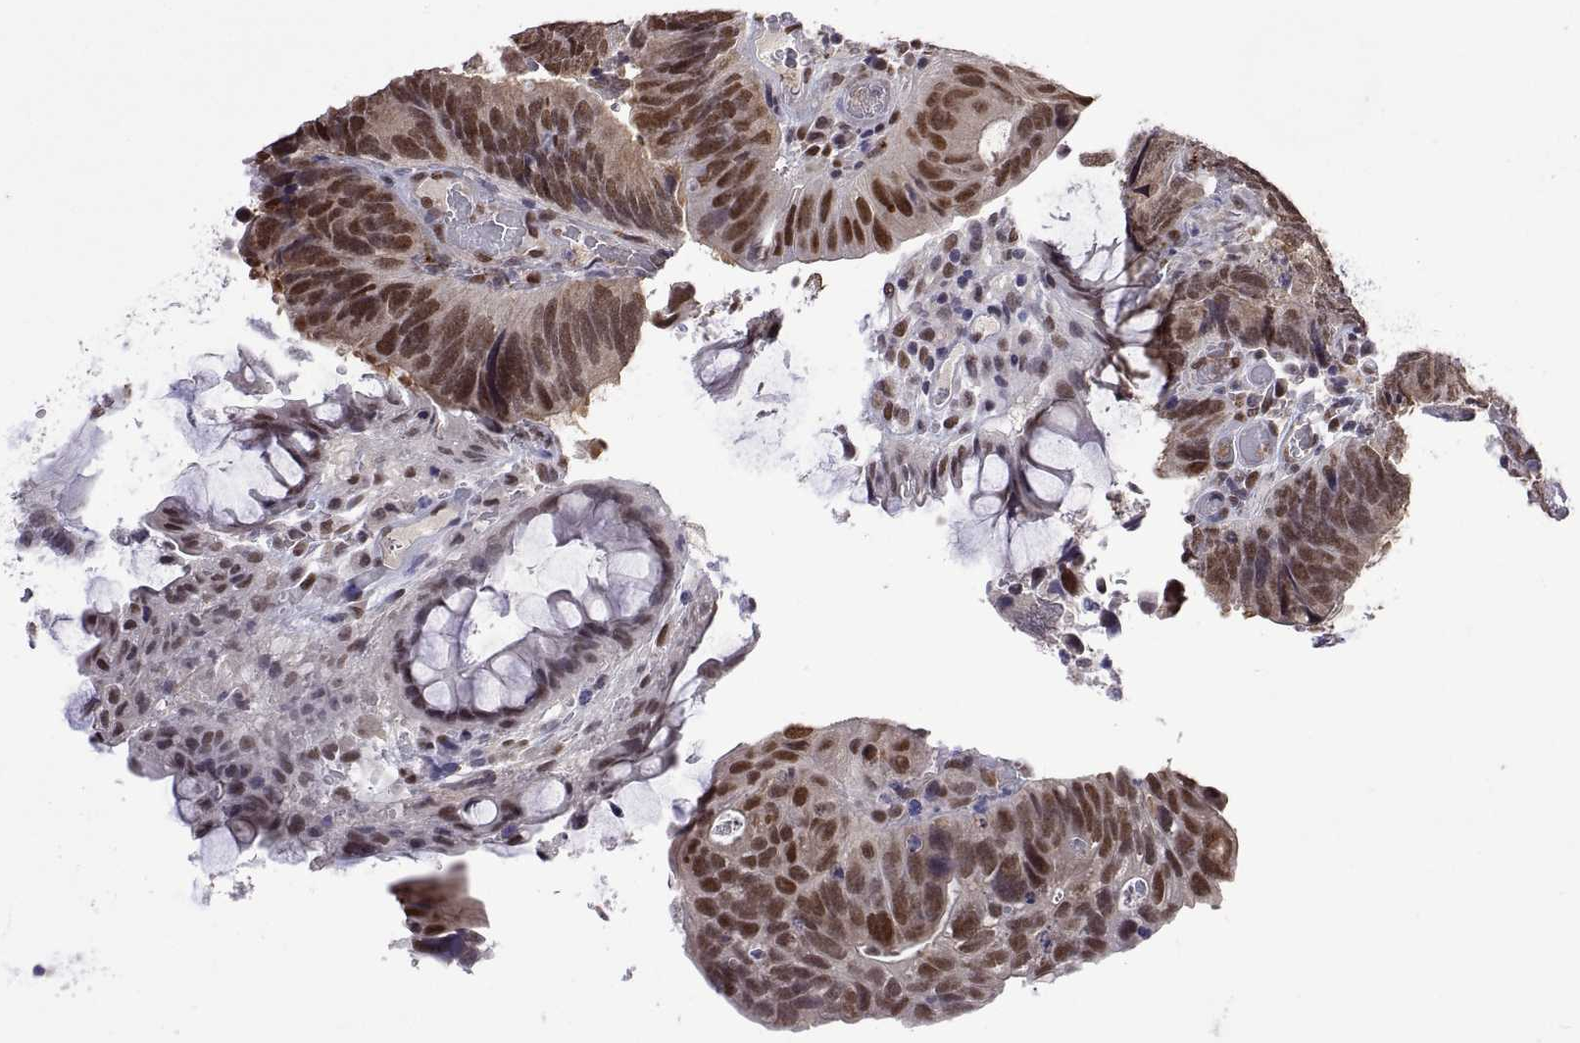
{"staining": {"intensity": "moderate", "quantity": ">75%", "location": "cytoplasmic/membranous,nuclear"}, "tissue": "colorectal cancer", "cell_type": "Tumor cells", "image_type": "cancer", "snomed": [{"axis": "morphology", "description": "Adenocarcinoma, NOS"}, {"axis": "topography", "description": "Colon"}], "caption": "The immunohistochemical stain labels moderate cytoplasmic/membranous and nuclear expression in tumor cells of adenocarcinoma (colorectal) tissue. (DAB (3,3'-diaminobenzidine) = brown stain, brightfield microscopy at high magnification).", "gene": "NR4A1", "patient": {"sex": "female", "age": 67}}